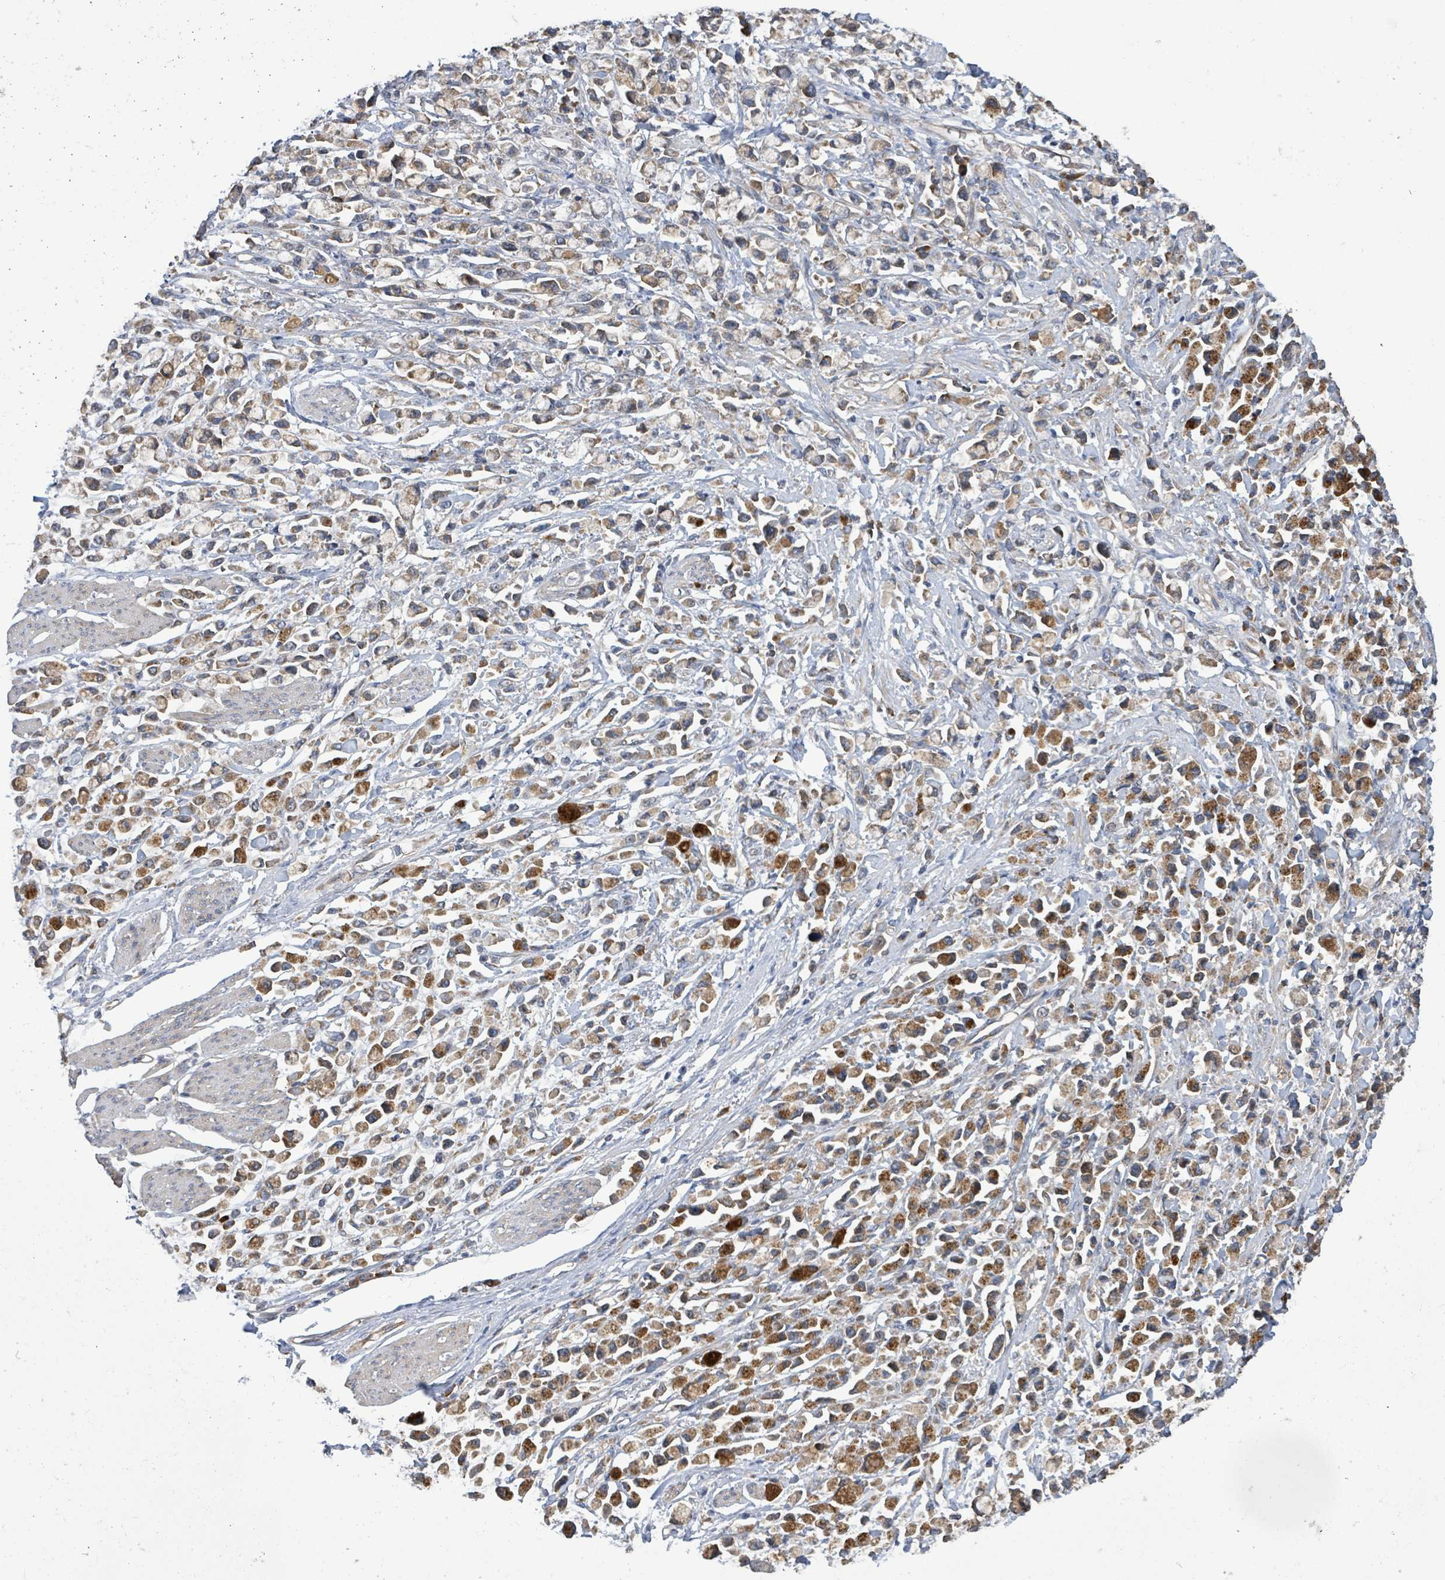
{"staining": {"intensity": "moderate", "quantity": ">75%", "location": "cytoplasmic/membranous"}, "tissue": "stomach cancer", "cell_type": "Tumor cells", "image_type": "cancer", "snomed": [{"axis": "morphology", "description": "Adenocarcinoma, NOS"}, {"axis": "topography", "description": "Stomach"}], "caption": "Tumor cells demonstrate medium levels of moderate cytoplasmic/membranous staining in approximately >75% of cells in stomach cancer.", "gene": "NOMO1", "patient": {"sex": "female", "age": 81}}